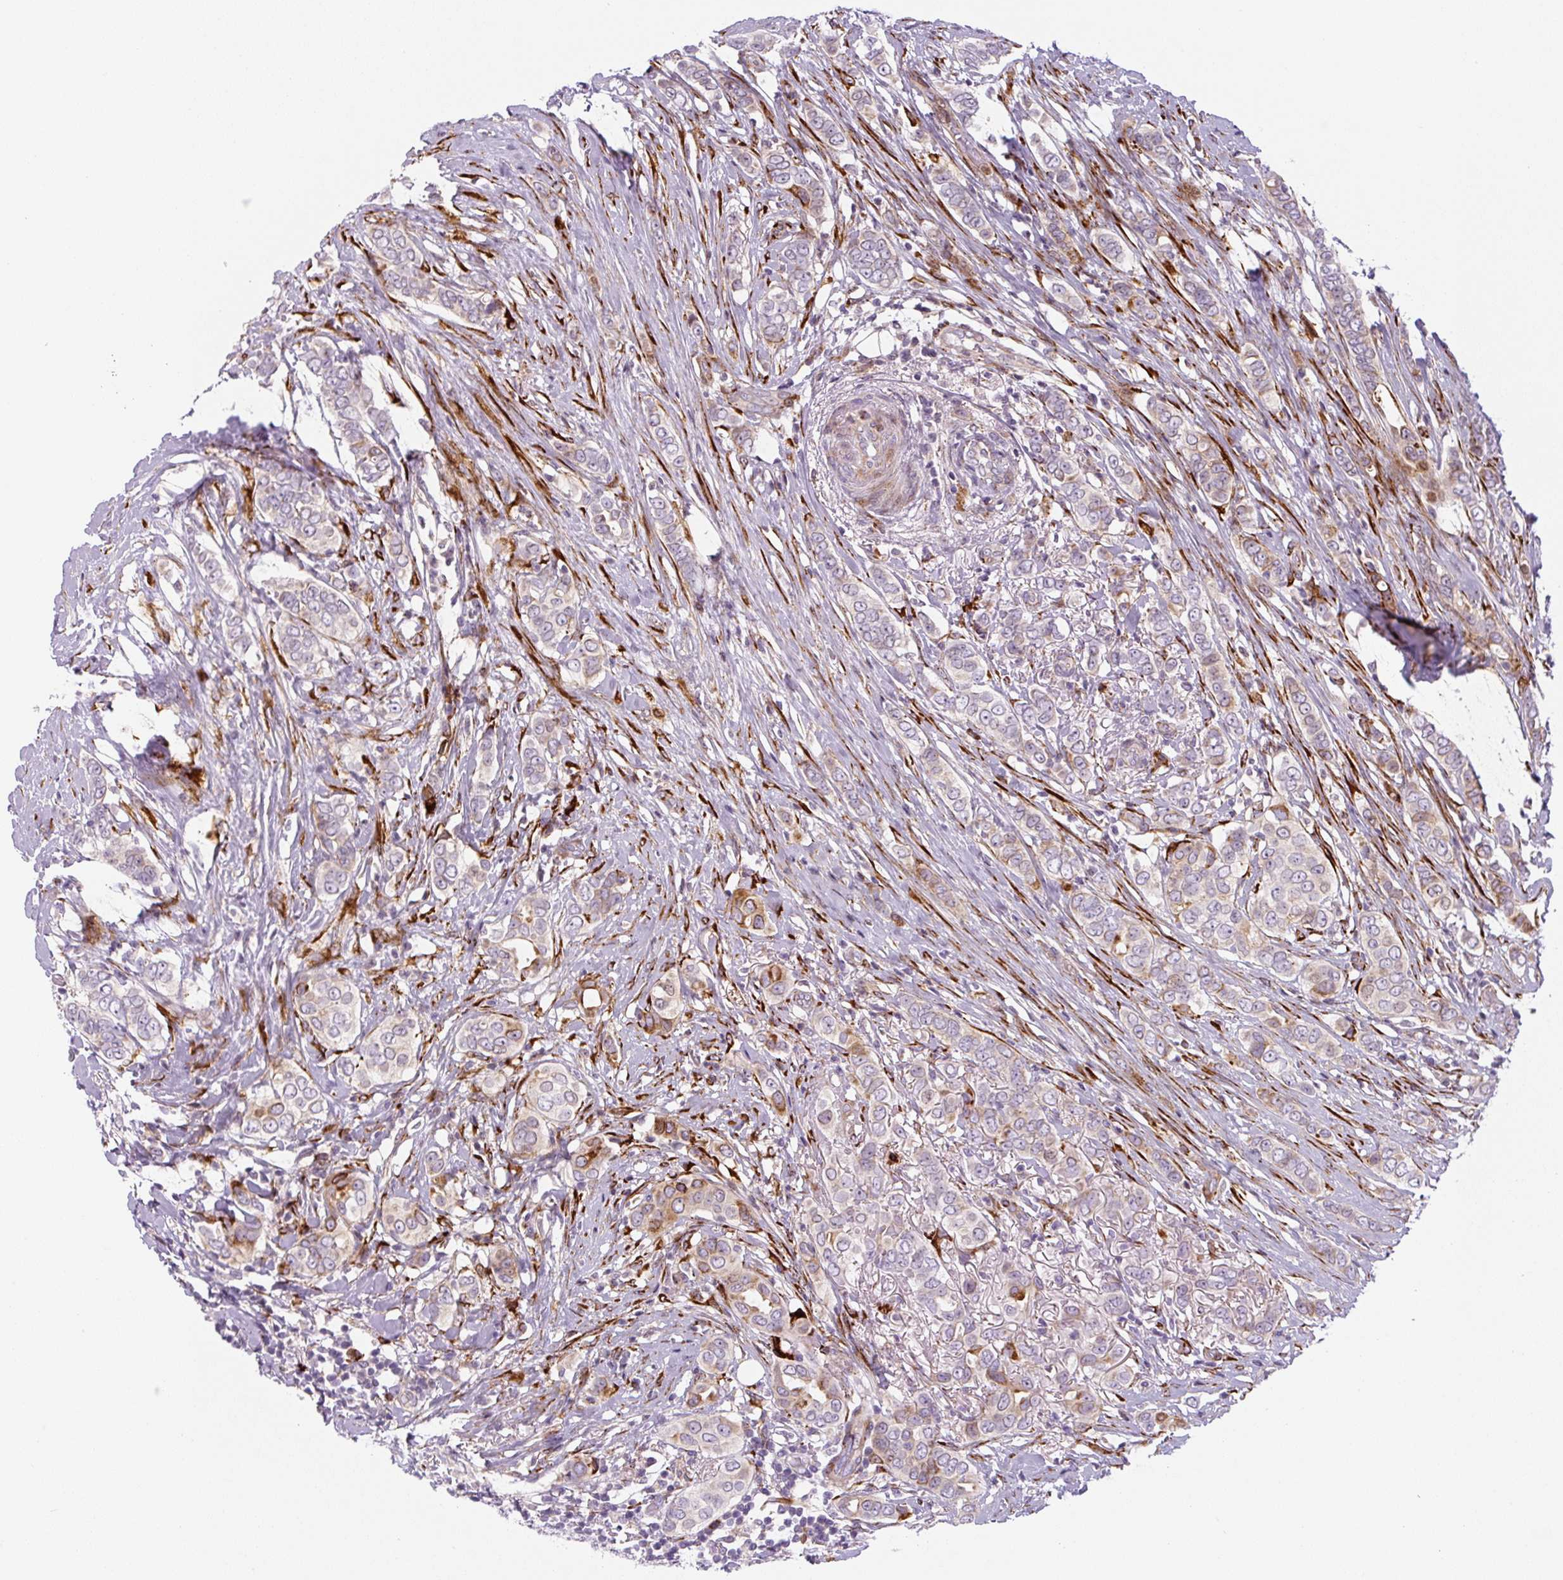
{"staining": {"intensity": "moderate", "quantity": "<25%", "location": "cytoplasmic/membranous"}, "tissue": "breast cancer", "cell_type": "Tumor cells", "image_type": "cancer", "snomed": [{"axis": "morphology", "description": "Lobular carcinoma"}, {"axis": "topography", "description": "Breast"}], "caption": "Lobular carcinoma (breast) stained with immunohistochemistry (IHC) demonstrates moderate cytoplasmic/membranous staining in about <25% of tumor cells. (DAB = brown stain, brightfield microscopy at high magnification).", "gene": "DISP3", "patient": {"sex": "female", "age": 51}}